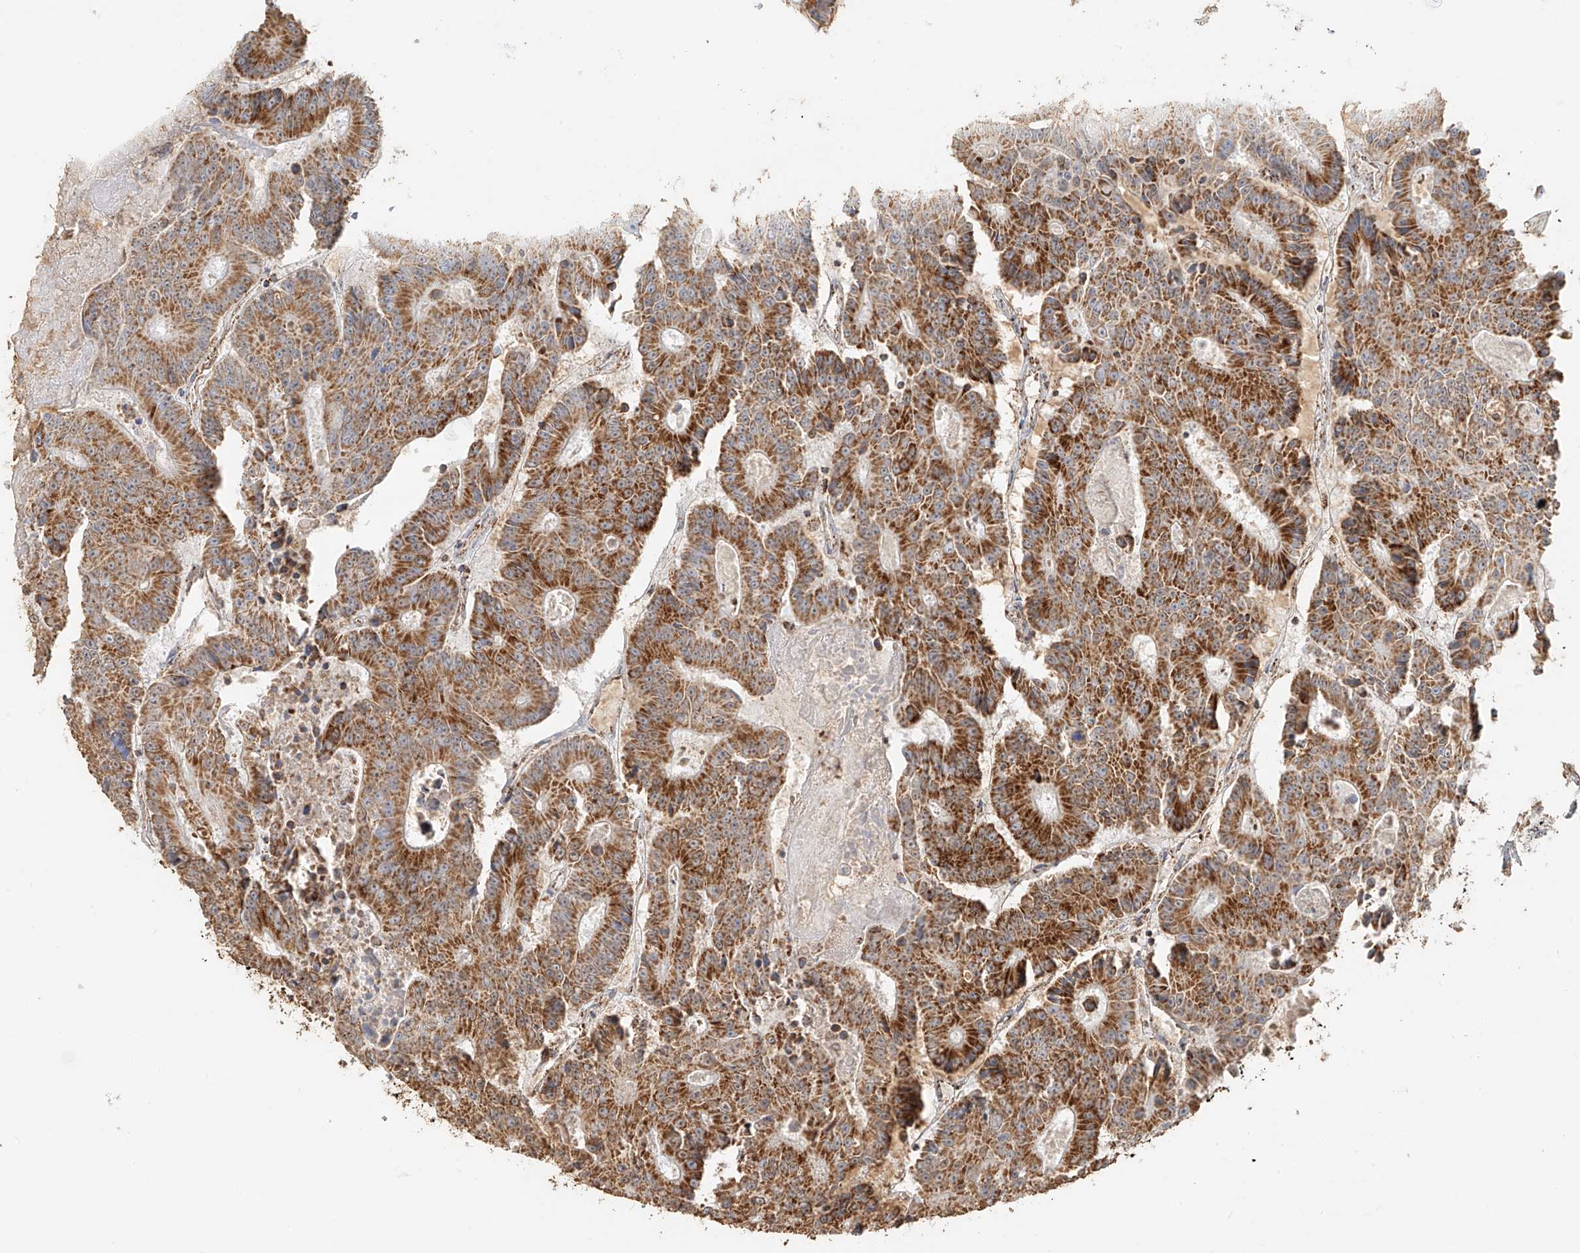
{"staining": {"intensity": "moderate", "quantity": ">75%", "location": "cytoplasmic/membranous"}, "tissue": "colorectal cancer", "cell_type": "Tumor cells", "image_type": "cancer", "snomed": [{"axis": "morphology", "description": "Adenocarcinoma, NOS"}, {"axis": "topography", "description": "Colon"}], "caption": "A micrograph showing moderate cytoplasmic/membranous positivity in about >75% of tumor cells in adenocarcinoma (colorectal), as visualized by brown immunohistochemical staining.", "gene": "MIPEP", "patient": {"sex": "male", "age": 83}}